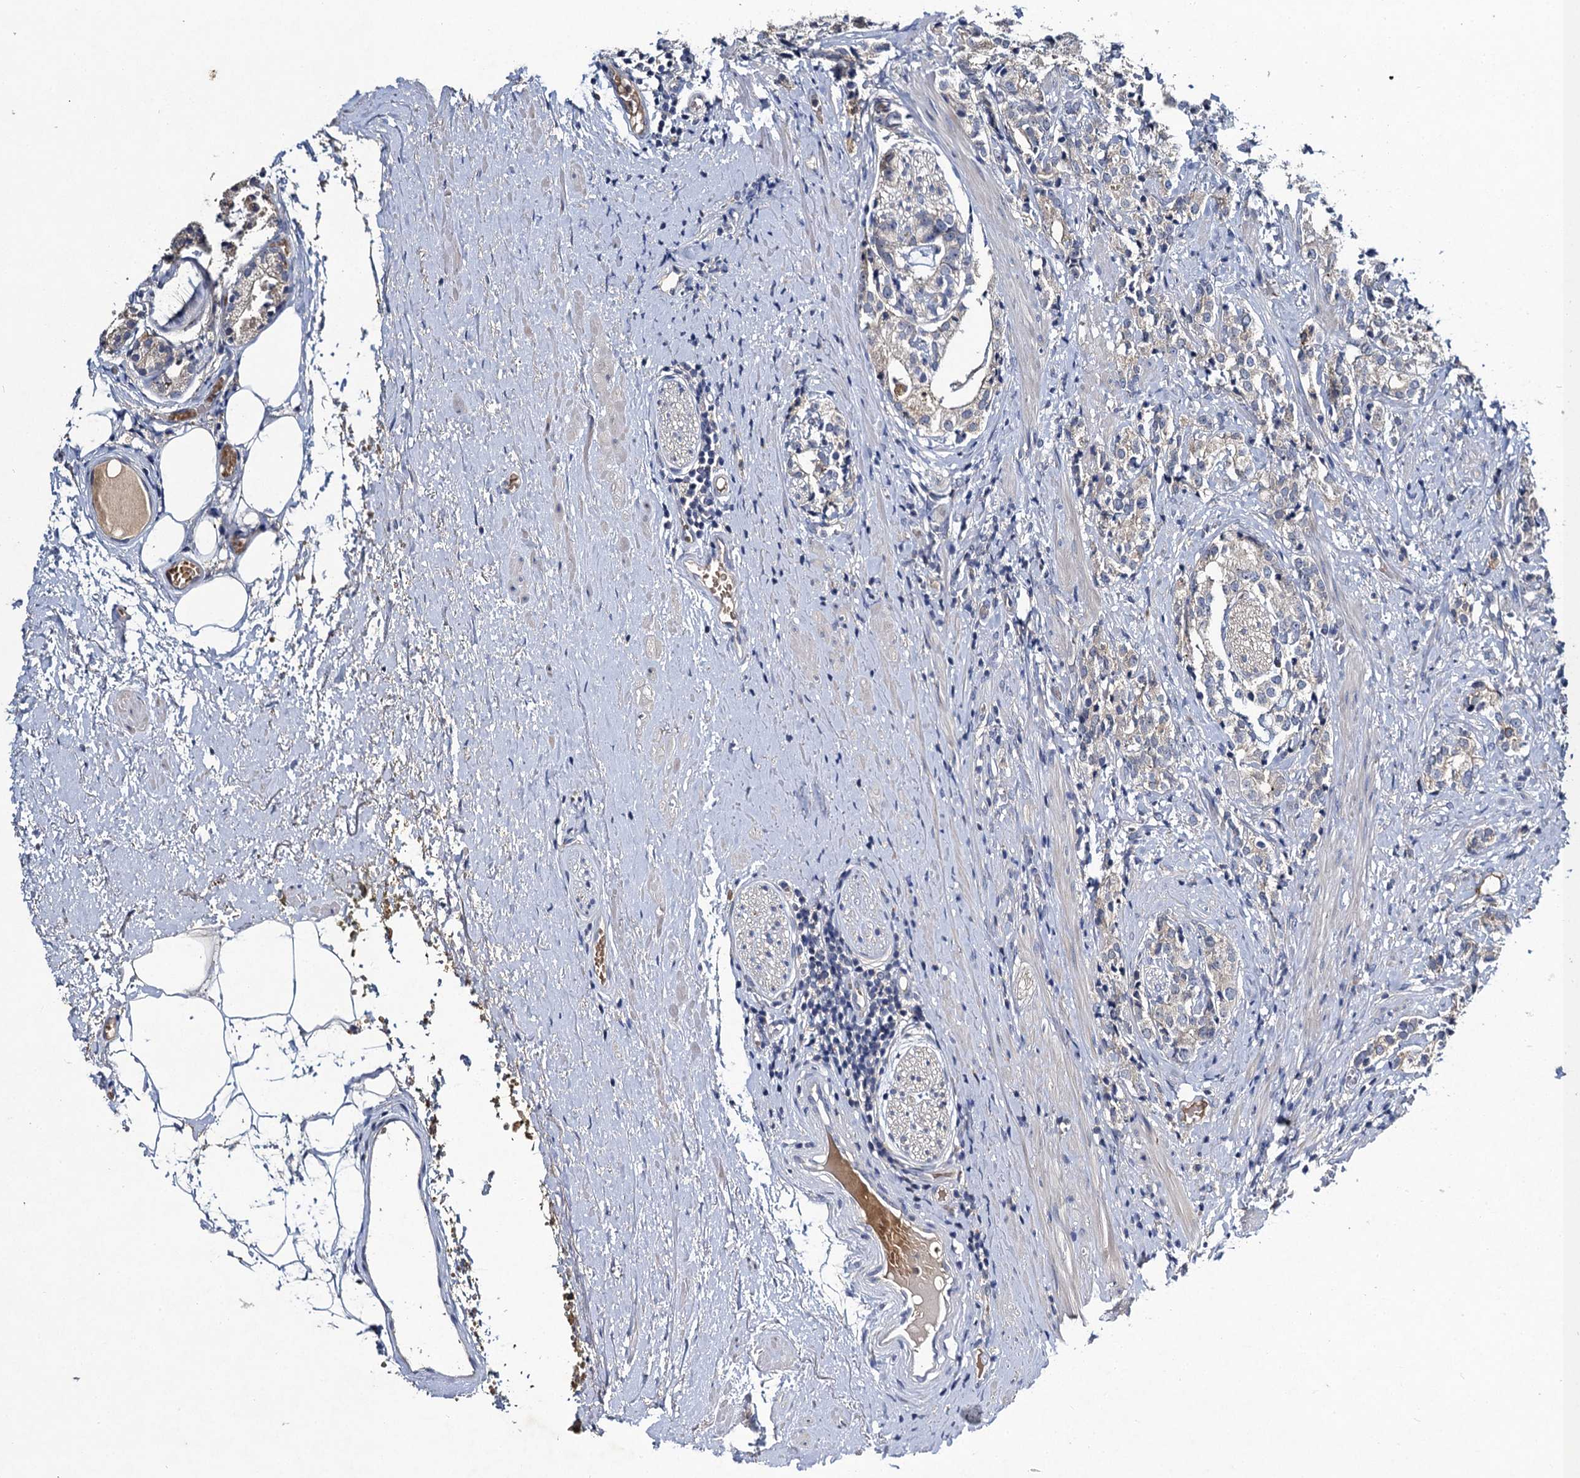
{"staining": {"intensity": "negative", "quantity": "none", "location": "none"}, "tissue": "prostate cancer", "cell_type": "Tumor cells", "image_type": "cancer", "snomed": [{"axis": "morphology", "description": "Adenocarcinoma, High grade"}, {"axis": "topography", "description": "Prostate"}], "caption": "This is an immunohistochemistry (IHC) histopathology image of prostate cancer. There is no positivity in tumor cells.", "gene": "SLC11A2", "patient": {"sex": "male", "age": 69}}